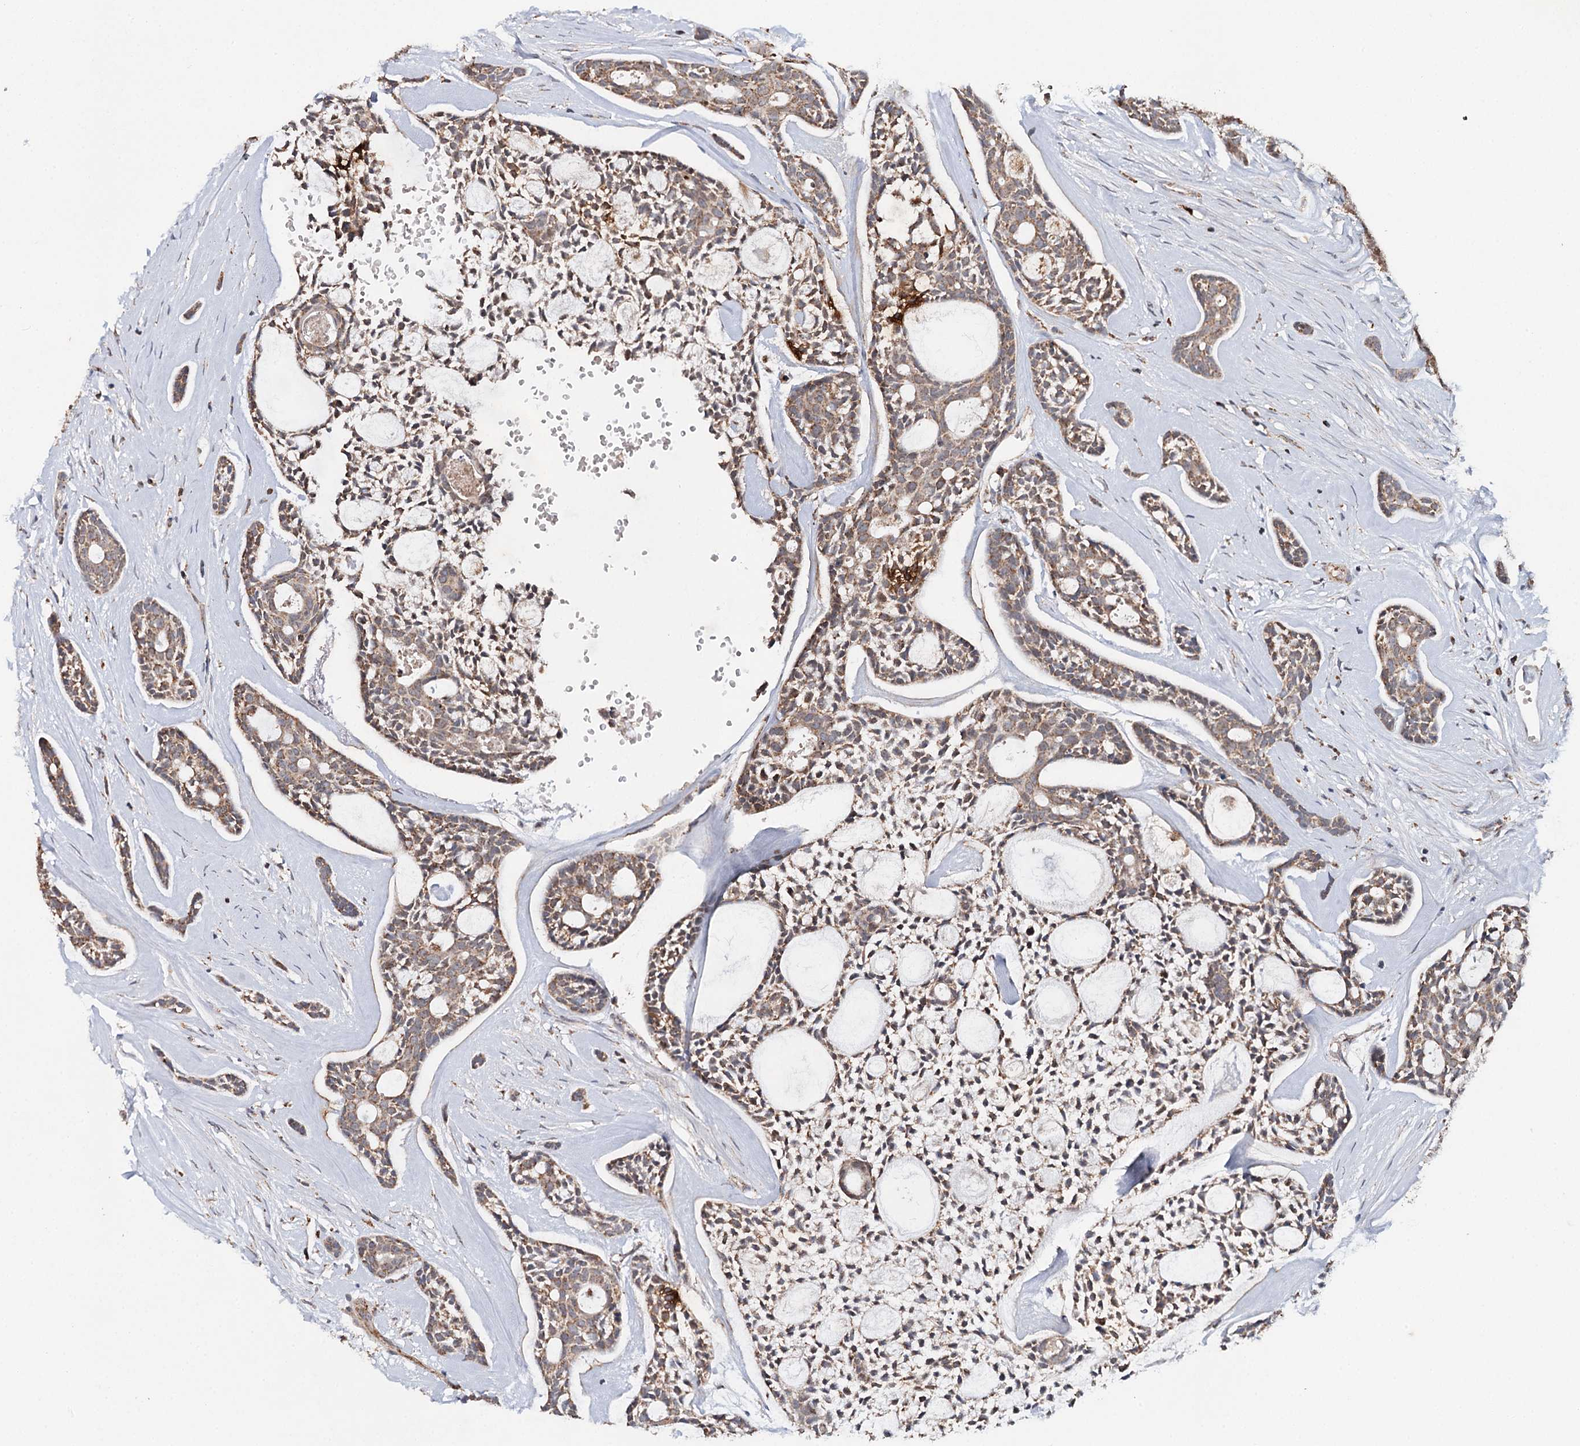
{"staining": {"intensity": "moderate", "quantity": ">75%", "location": "cytoplasmic/membranous"}, "tissue": "head and neck cancer", "cell_type": "Tumor cells", "image_type": "cancer", "snomed": [{"axis": "morphology", "description": "Adenocarcinoma, NOS"}, {"axis": "topography", "description": "Subcutis"}, {"axis": "topography", "description": "Head-Neck"}], "caption": "Immunohistochemistry (IHC) of human head and neck adenocarcinoma shows medium levels of moderate cytoplasmic/membranous positivity in approximately >75% of tumor cells.", "gene": "PIK3CB", "patient": {"sex": "female", "age": 73}}